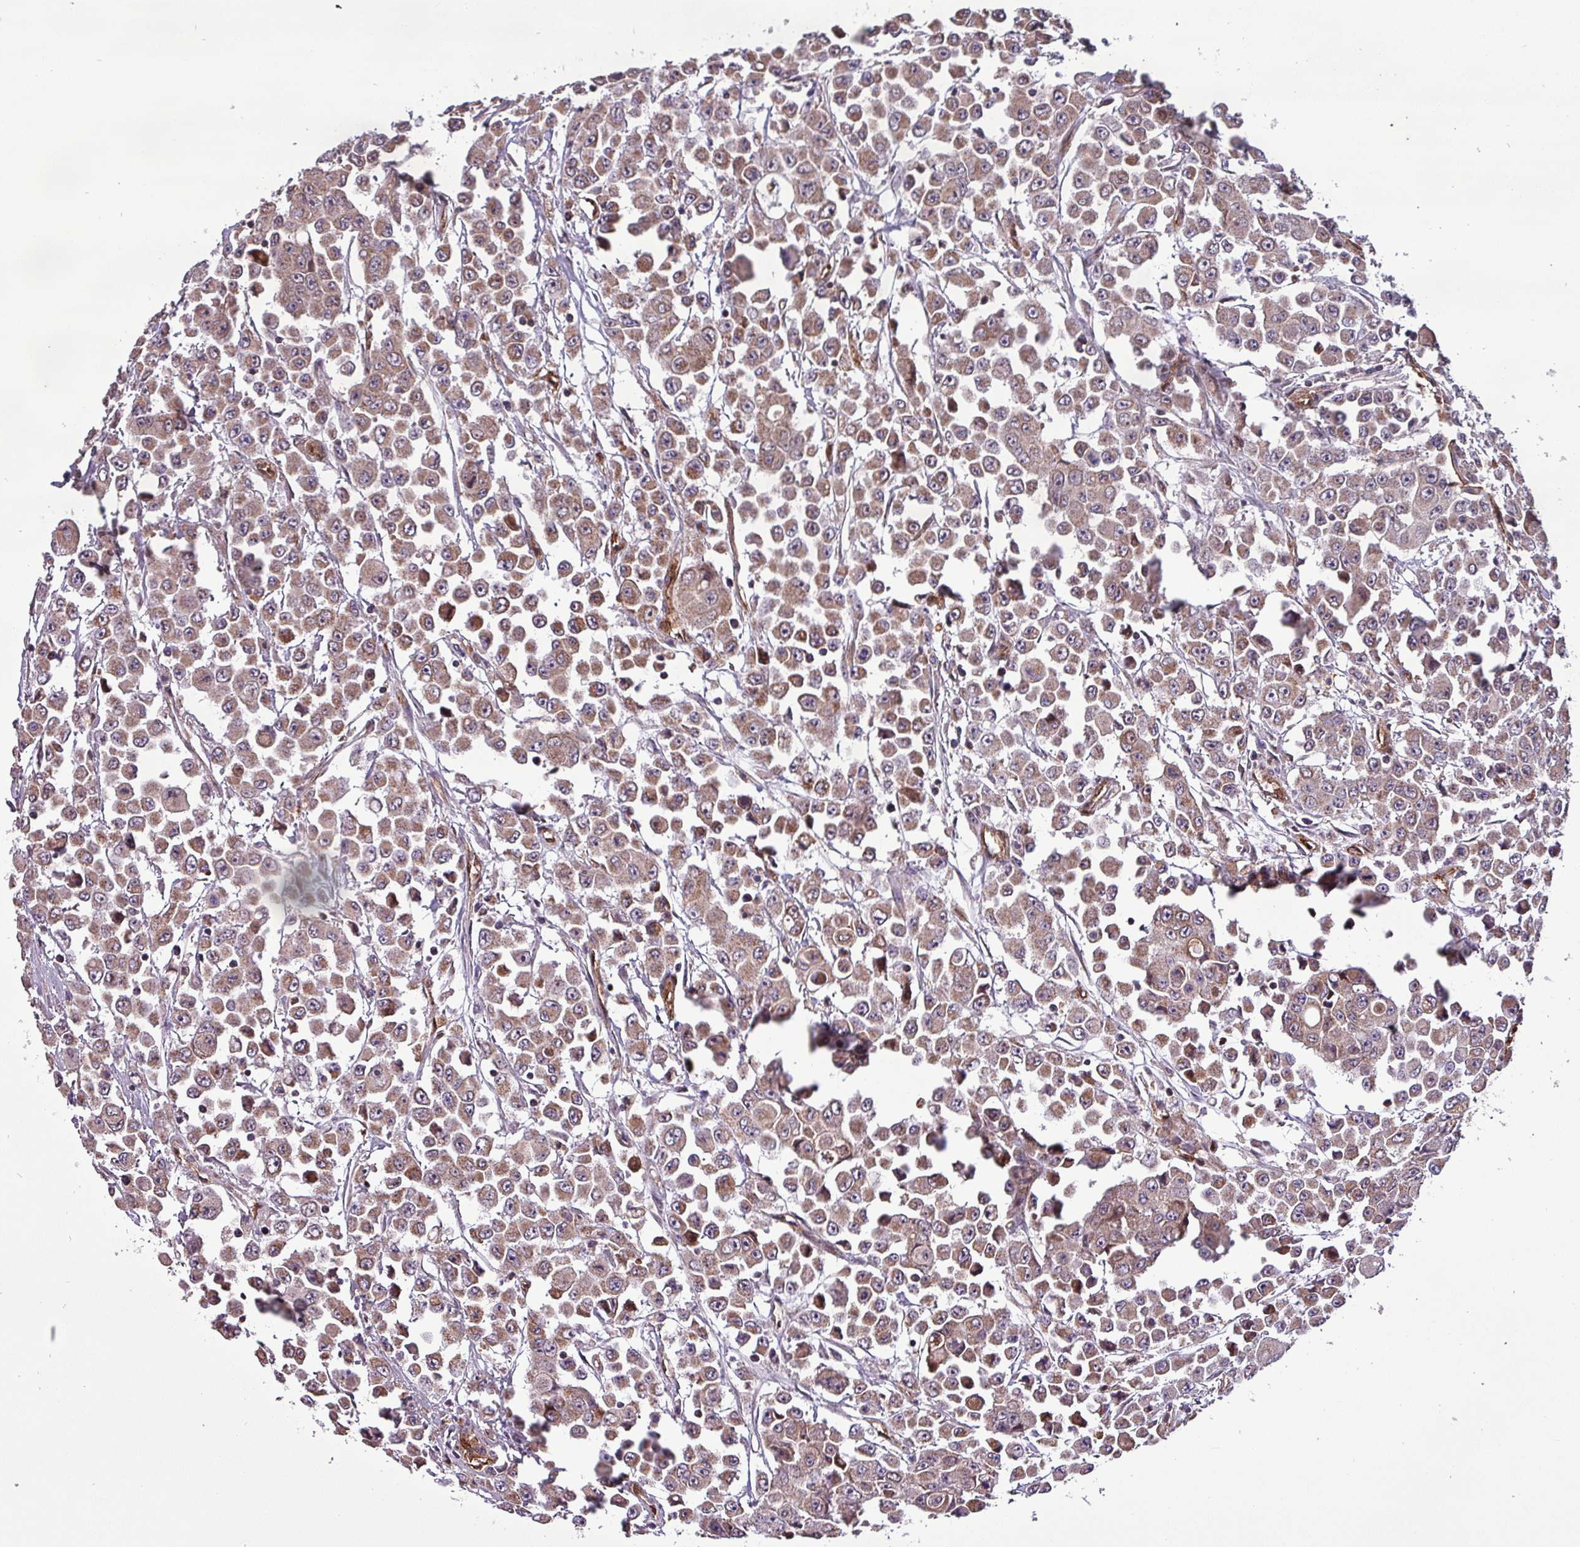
{"staining": {"intensity": "moderate", "quantity": ">75%", "location": "cytoplasmic/membranous"}, "tissue": "colorectal cancer", "cell_type": "Tumor cells", "image_type": "cancer", "snomed": [{"axis": "morphology", "description": "Adenocarcinoma, NOS"}, {"axis": "topography", "description": "Colon"}], "caption": "Immunohistochemistry (IHC) of human colorectal cancer (adenocarcinoma) displays medium levels of moderate cytoplasmic/membranous positivity in about >75% of tumor cells.", "gene": "SCIN", "patient": {"sex": "male", "age": 51}}